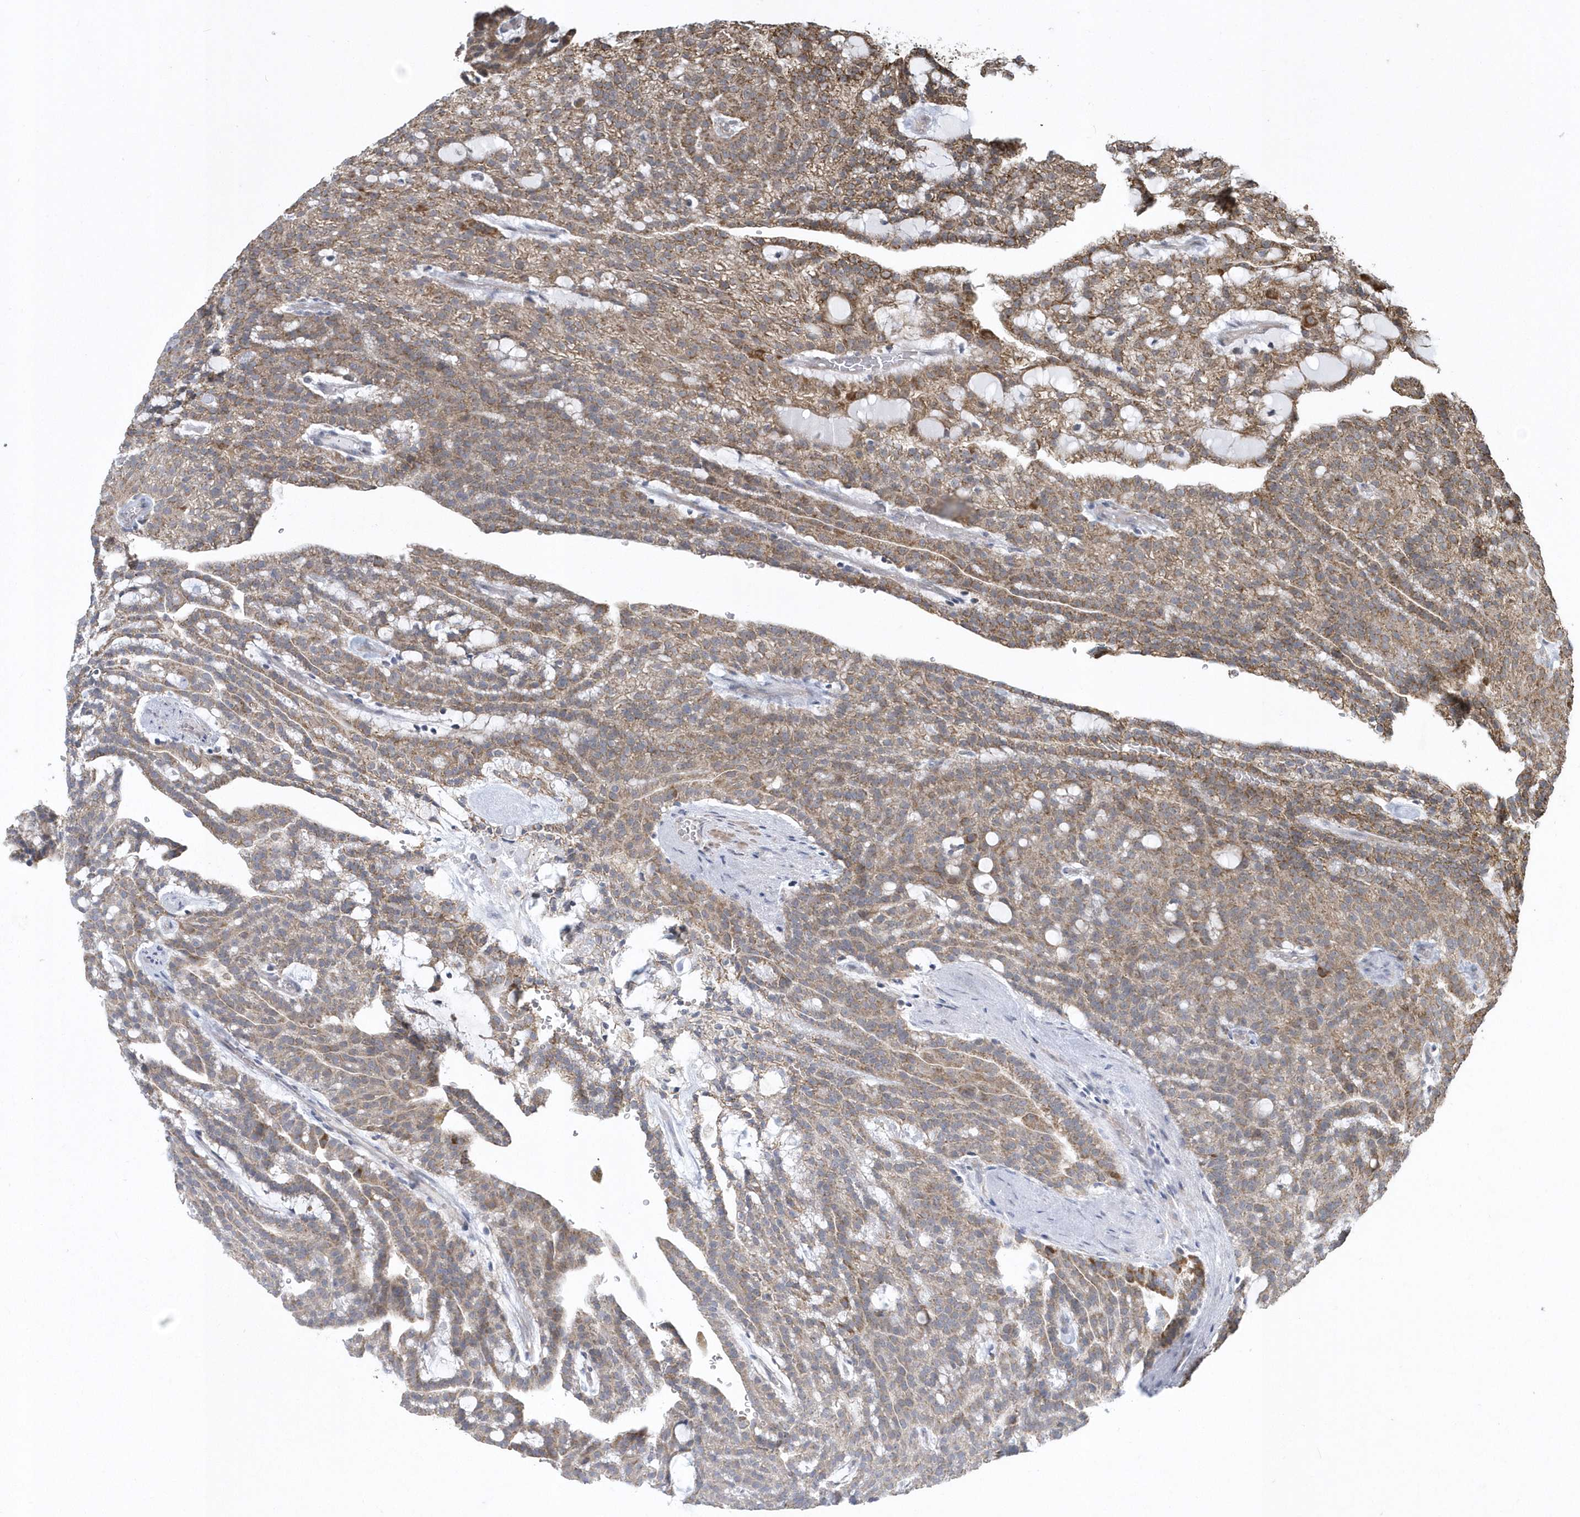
{"staining": {"intensity": "moderate", "quantity": ">75%", "location": "cytoplasmic/membranous"}, "tissue": "renal cancer", "cell_type": "Tumor cells", "image_type": "cancer", "snomed": [{"axis": "morphology", "description": "Adenocarcinoma, NOS"}, {"axis": "topography", "description": "Kidney"}], "caption": "Immunohistochemical staining of renal adenocarcinoma reveals moderate cytoplasmic/membranous protein expression in about >75% of tumor cells. (Brightfield microscopy of DAB IHC at high magnification).", "gene": "SLX9", "patient": {"sex": "male", "age": 63}}